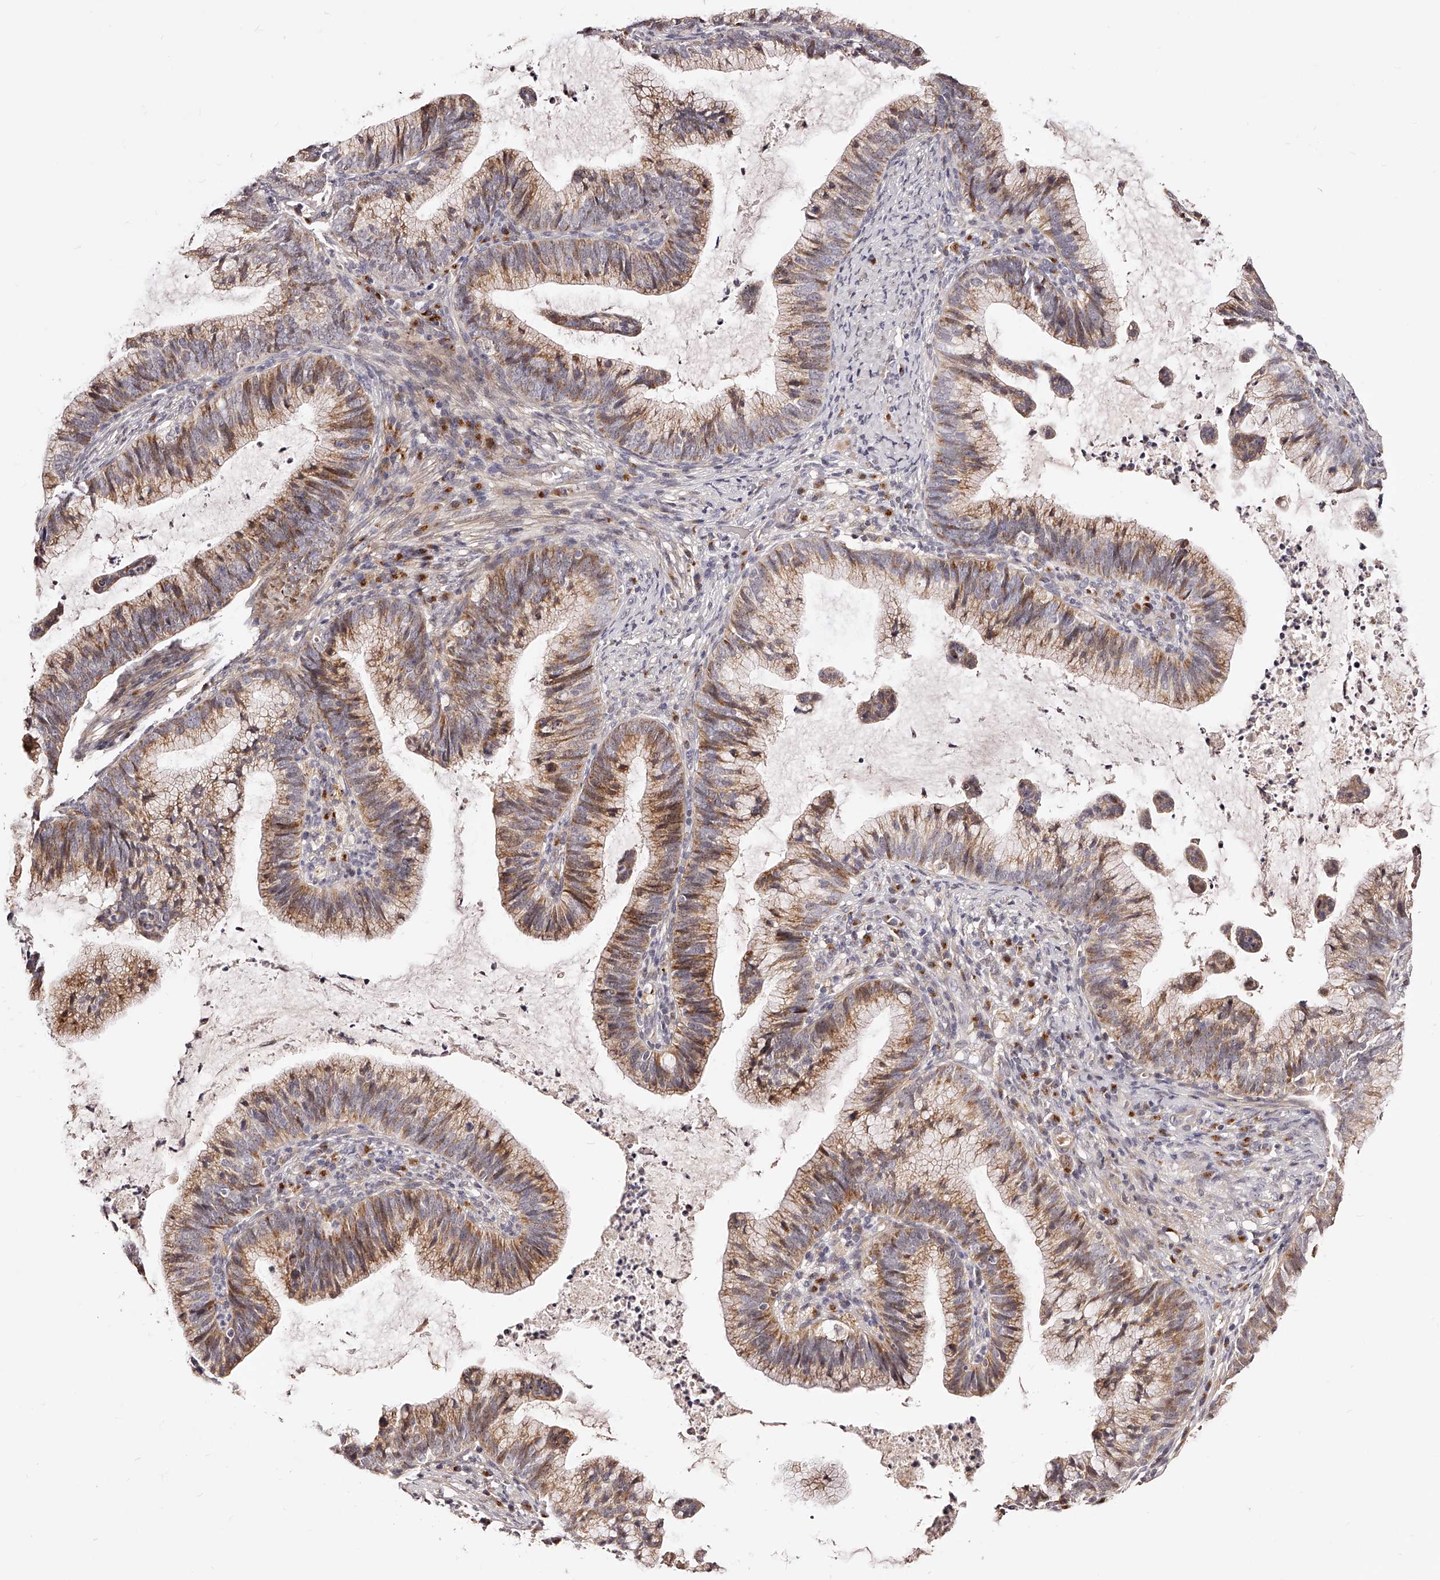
{"staining": {"intensity": "moderate", "quantity": ">75%", "location": "cytoplasmic/membranous"}, "tissue": "cervical cancer", "cell_type": "Tumor cells", "image_type": "cancer", "snomed": [{"axis": "morphology", "description": "Adenocarcinoma, NOS"}, {"axis": "topography", "description": "Cervix"}], "caption": "This is a photomicrograph of immunohistochemistry staining of cervical cancer, which shows moderate positivity in the cytoplasmic/membranous of tumor cells.", "gene": "ZNF502", "patient": {"sex": "female", "age": 36}}